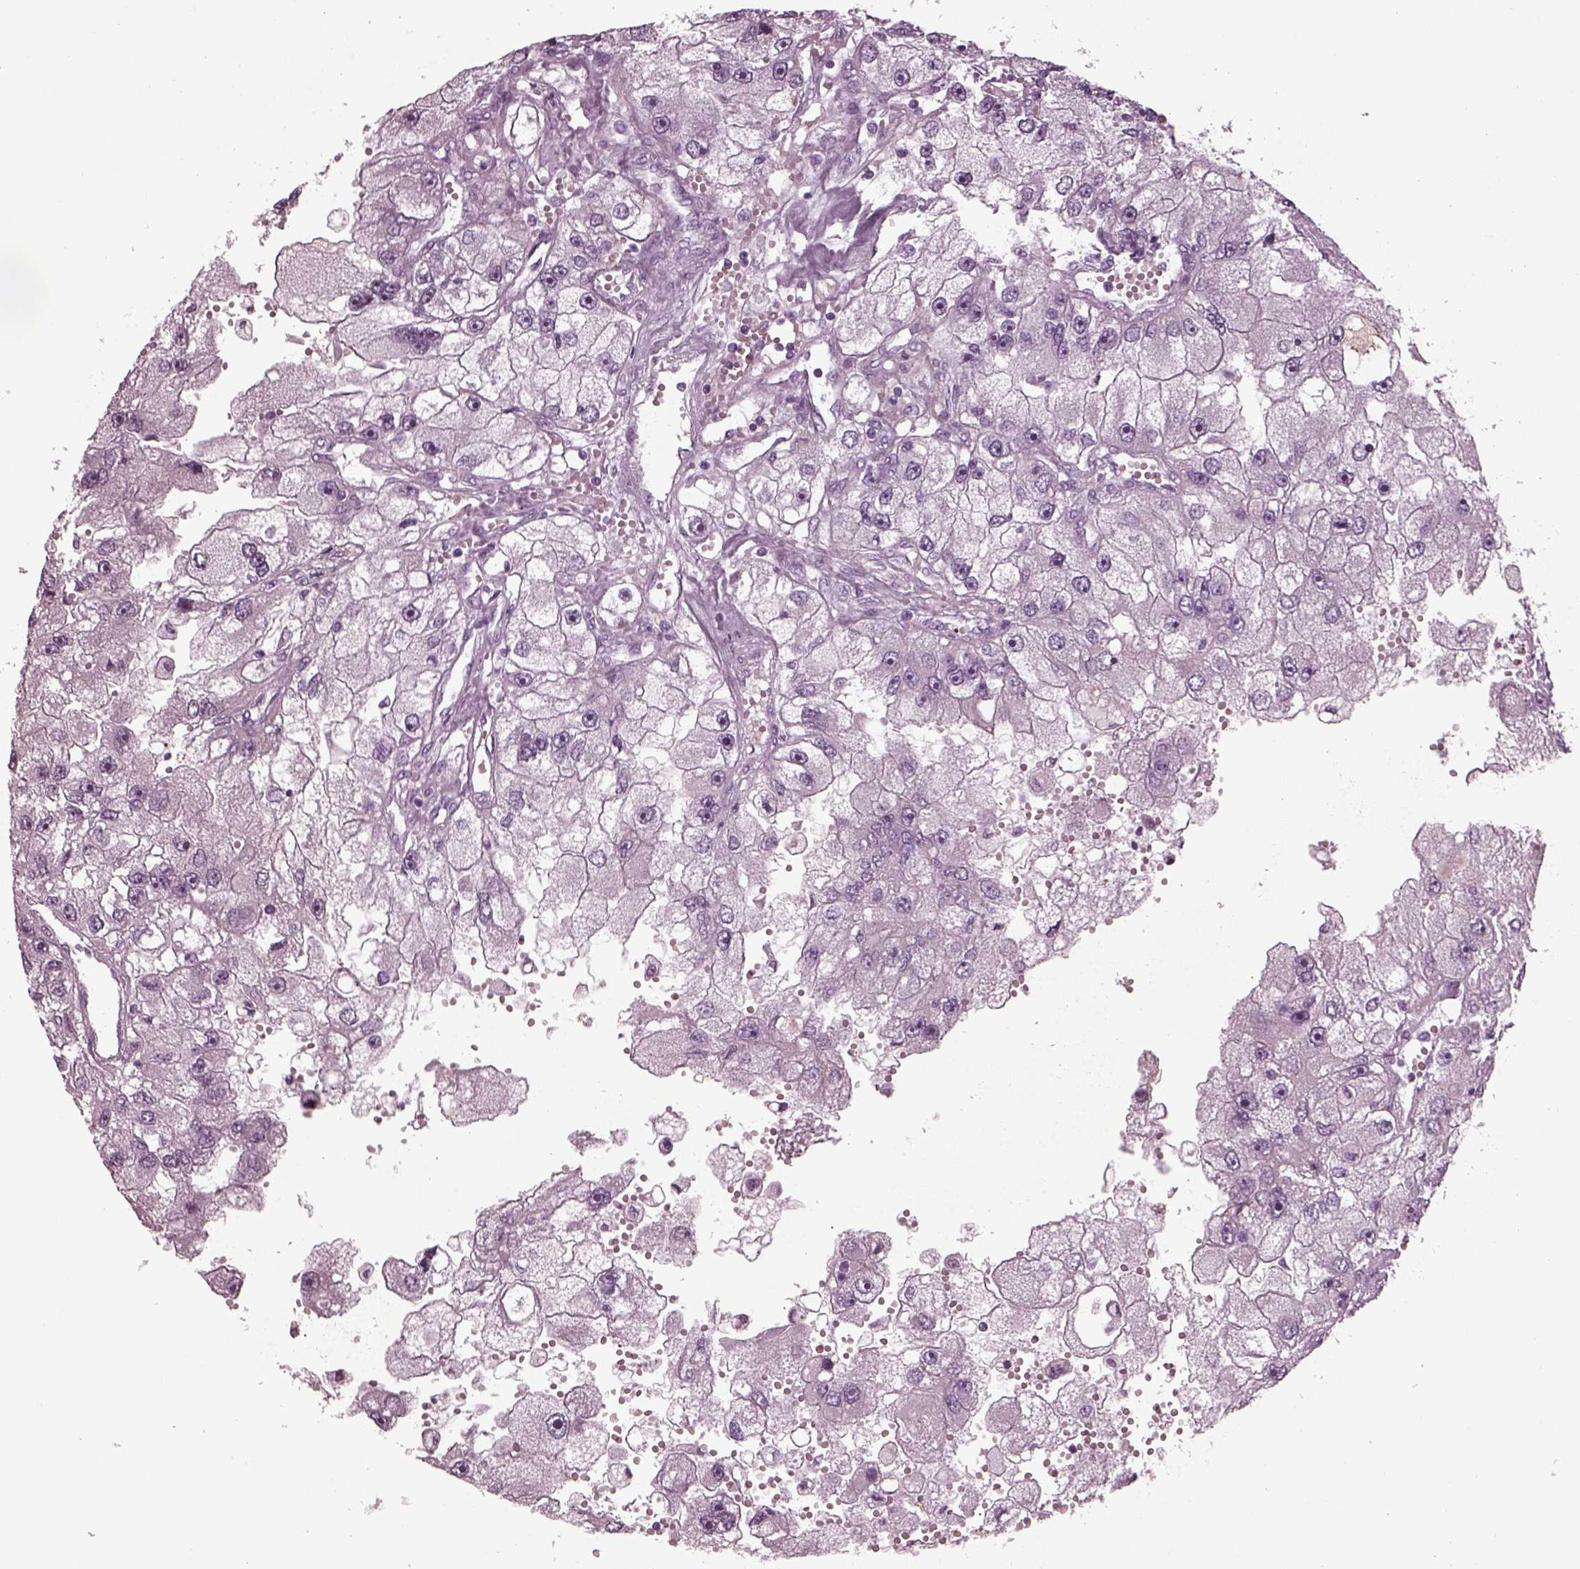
{"staining": {"intensity": "negative", "quantity": "none", "location": "none"}, "tissue": "renal cancer", "cell_type": "Tumor cells", "image_type": "cancer", "snomed": [{"axis": "morphology", "description": "Adenocarcinoma, NOS"}, {"axis": "topography", "description": "Kidney"}], "caption": "Tumor cells show no significant positivity in renal cancer (adenocarcinoma).", "gene": "DPYSL5", "patient": {"sex": "male", "age": 63}}